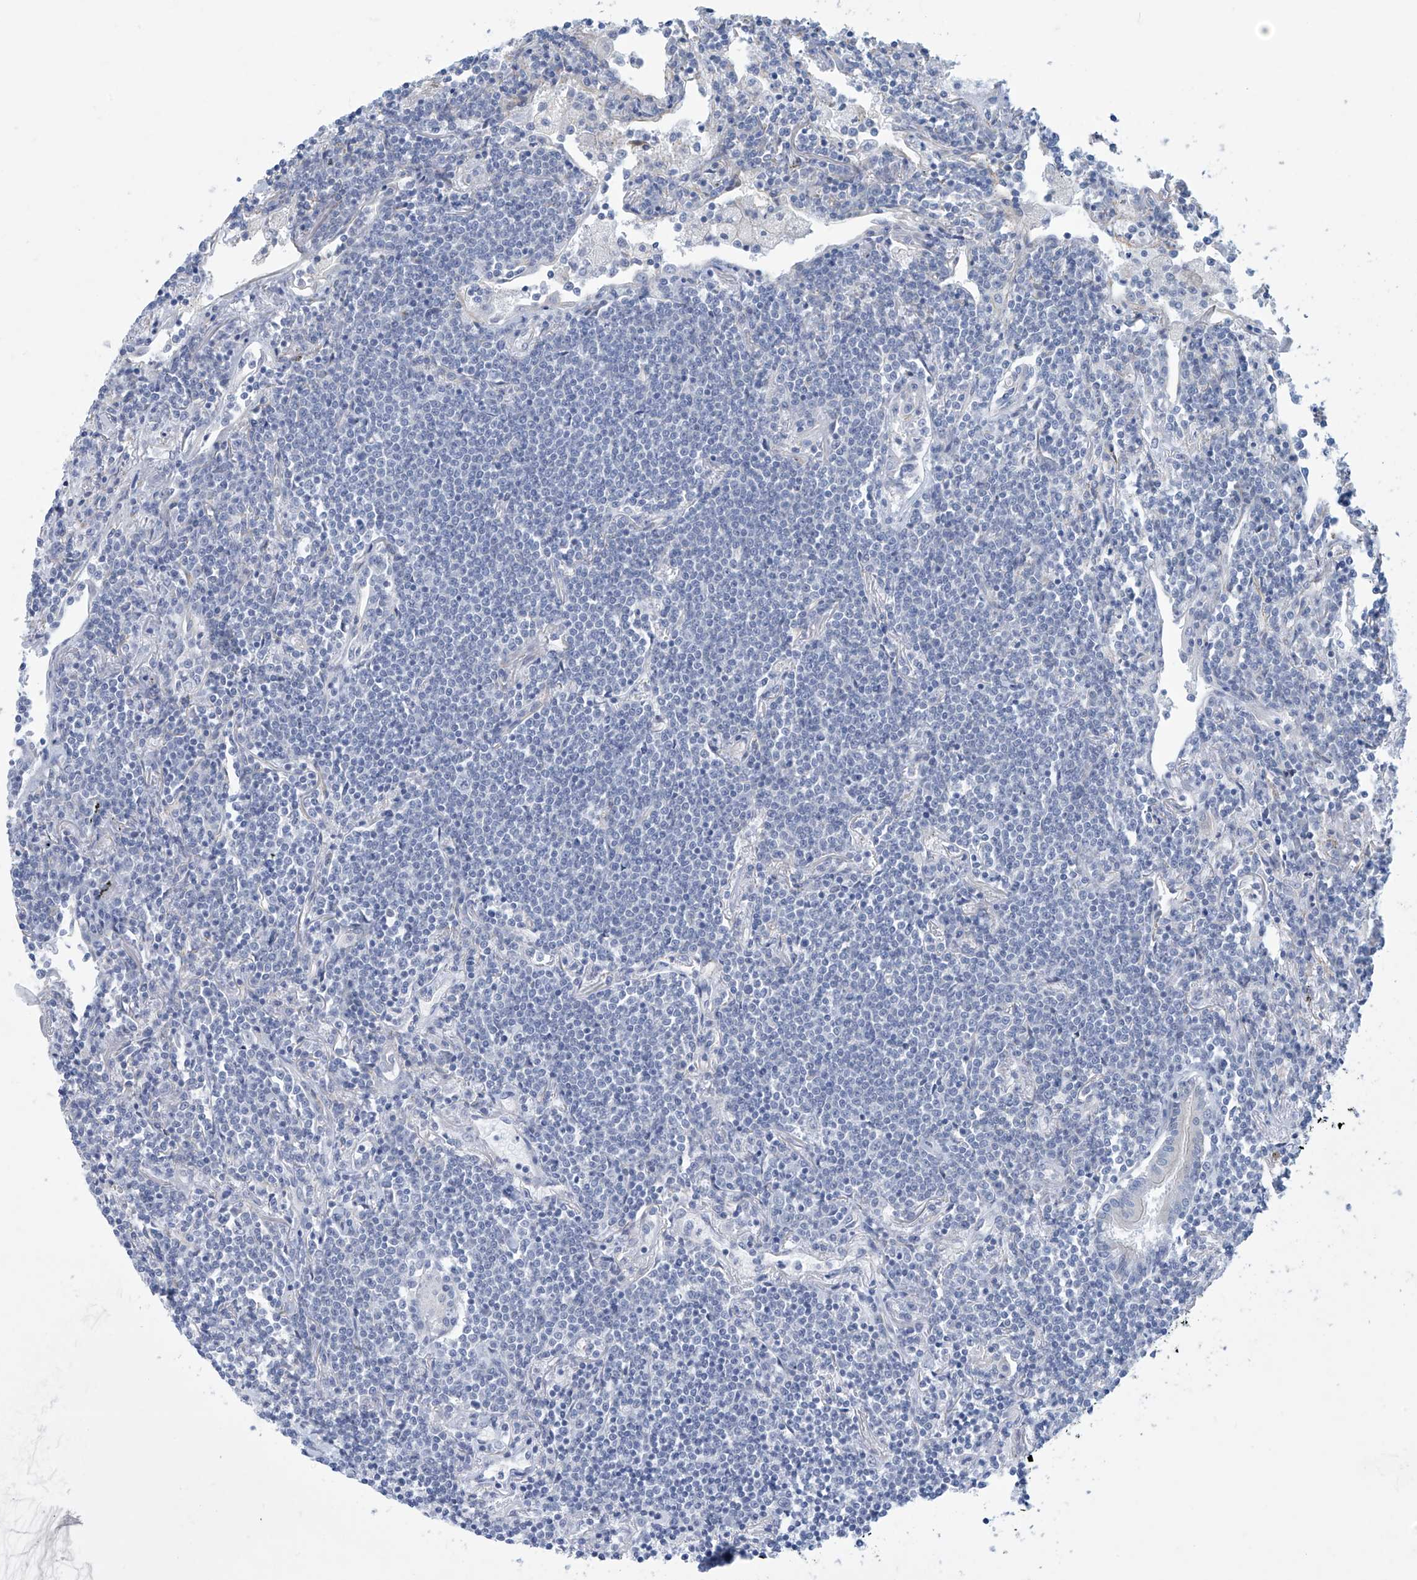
{"staining": {"intensity": "negative", "quantity": "none", "location": "none"}, "tissue": "lymphoma", "cell_type": "Tumor cells", "image_type": "cancer", "snomed": [{"axis": "morphology", "description": "Malignant lymphoma, non-Hodgkin's type, Low grade"}, {"axis": "topography", "description": "Lung"}], "caption": "Immunohistochemistry image of neoplastic tissue: human low-grade malignant lymphoma, non-Hodgkin's type stained with DAB shows no significant protein staining in tumor cells.", "gene": "ABHD13", "patient": {"sex": "female", "age": 71}}